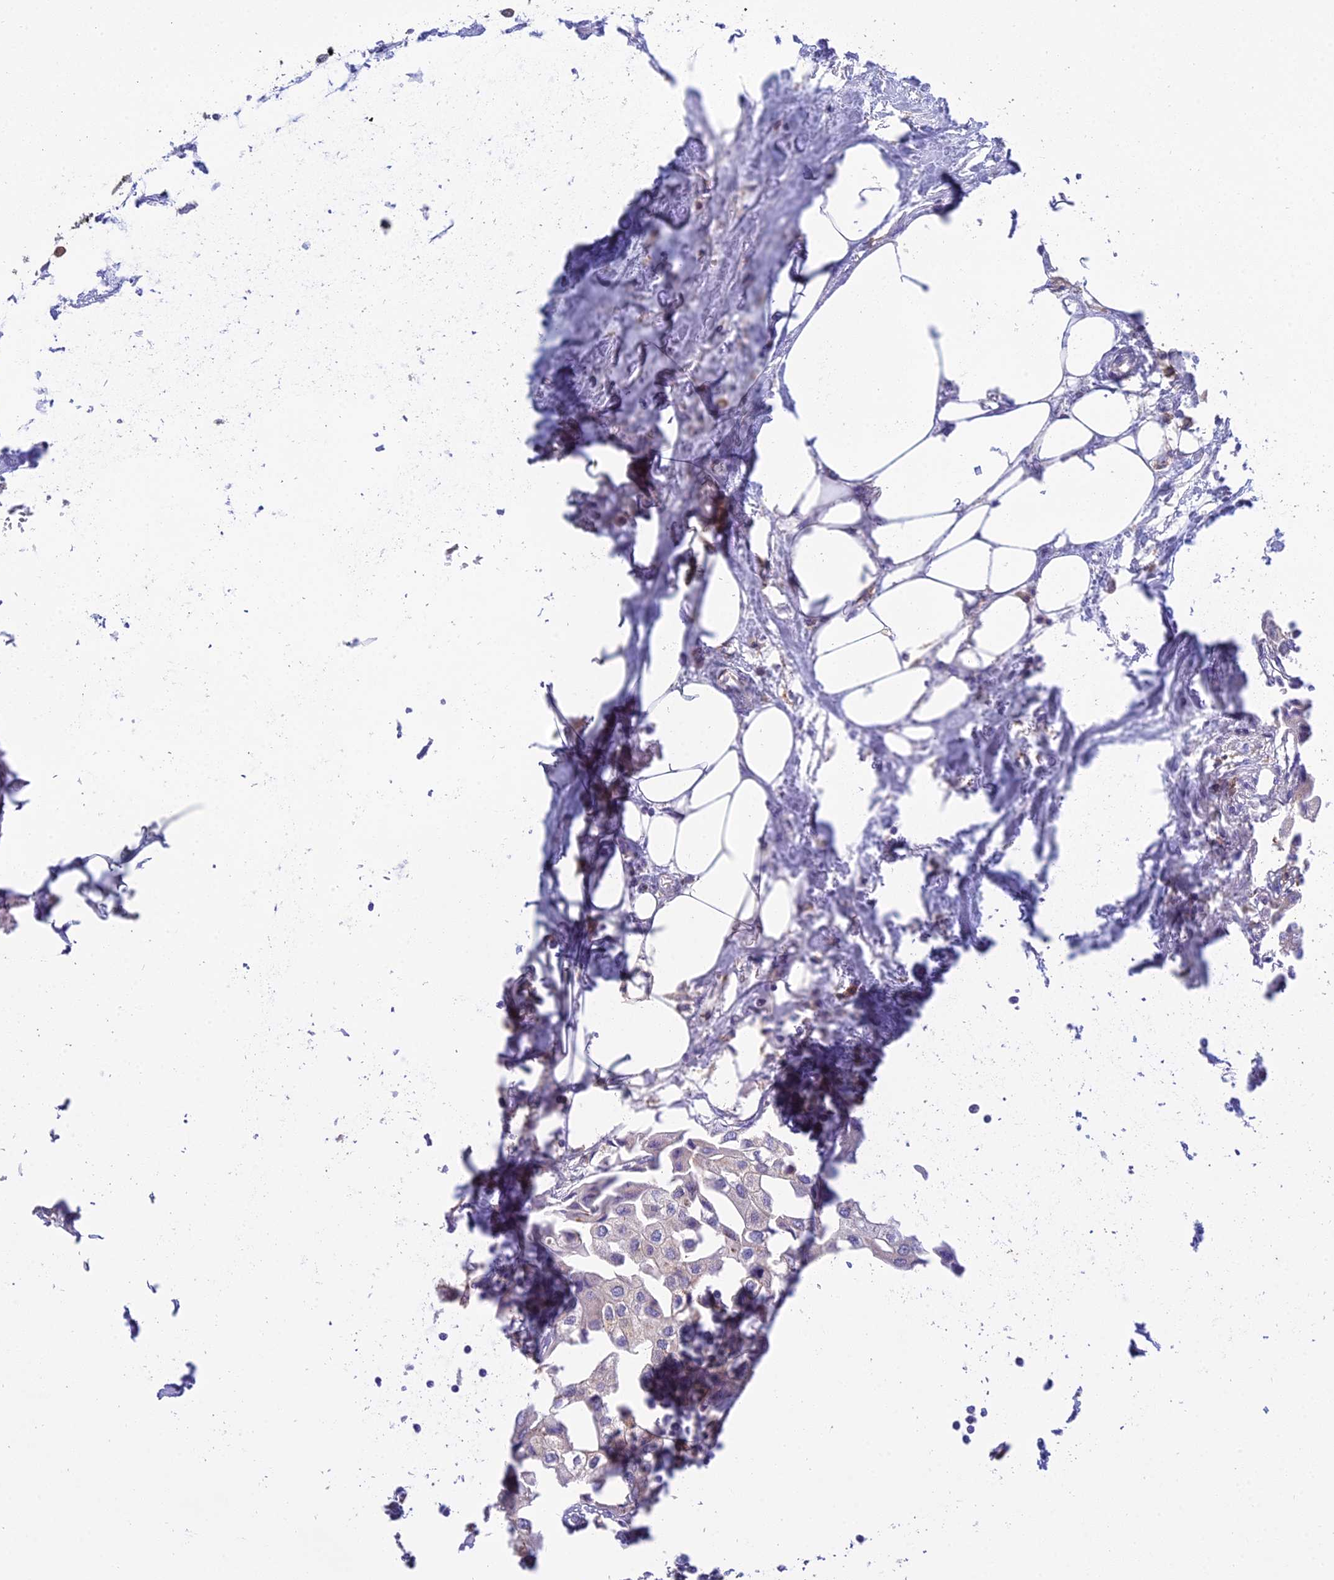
{"staining": {"intensity": "negative", "quantity": "none", "location": "none"}, "tissue": "urothelial cancer", "cell_type": "Tumor cells", "image_type": "cancer", "snomed": [{"axis": "morphology", "description": "Urothelial carcinoma, High grade"}, {"axis": "topography", "description": "Urinary bladder"}], "caption": "A high-resolution histopathology image shows immunohistochemistry staining of urothelial carcinoma (high-grade), which exhibits no significant expression in tumor cells.", "gene": "UBE2G1", "patient": {"sex": "male", "age": 64}}